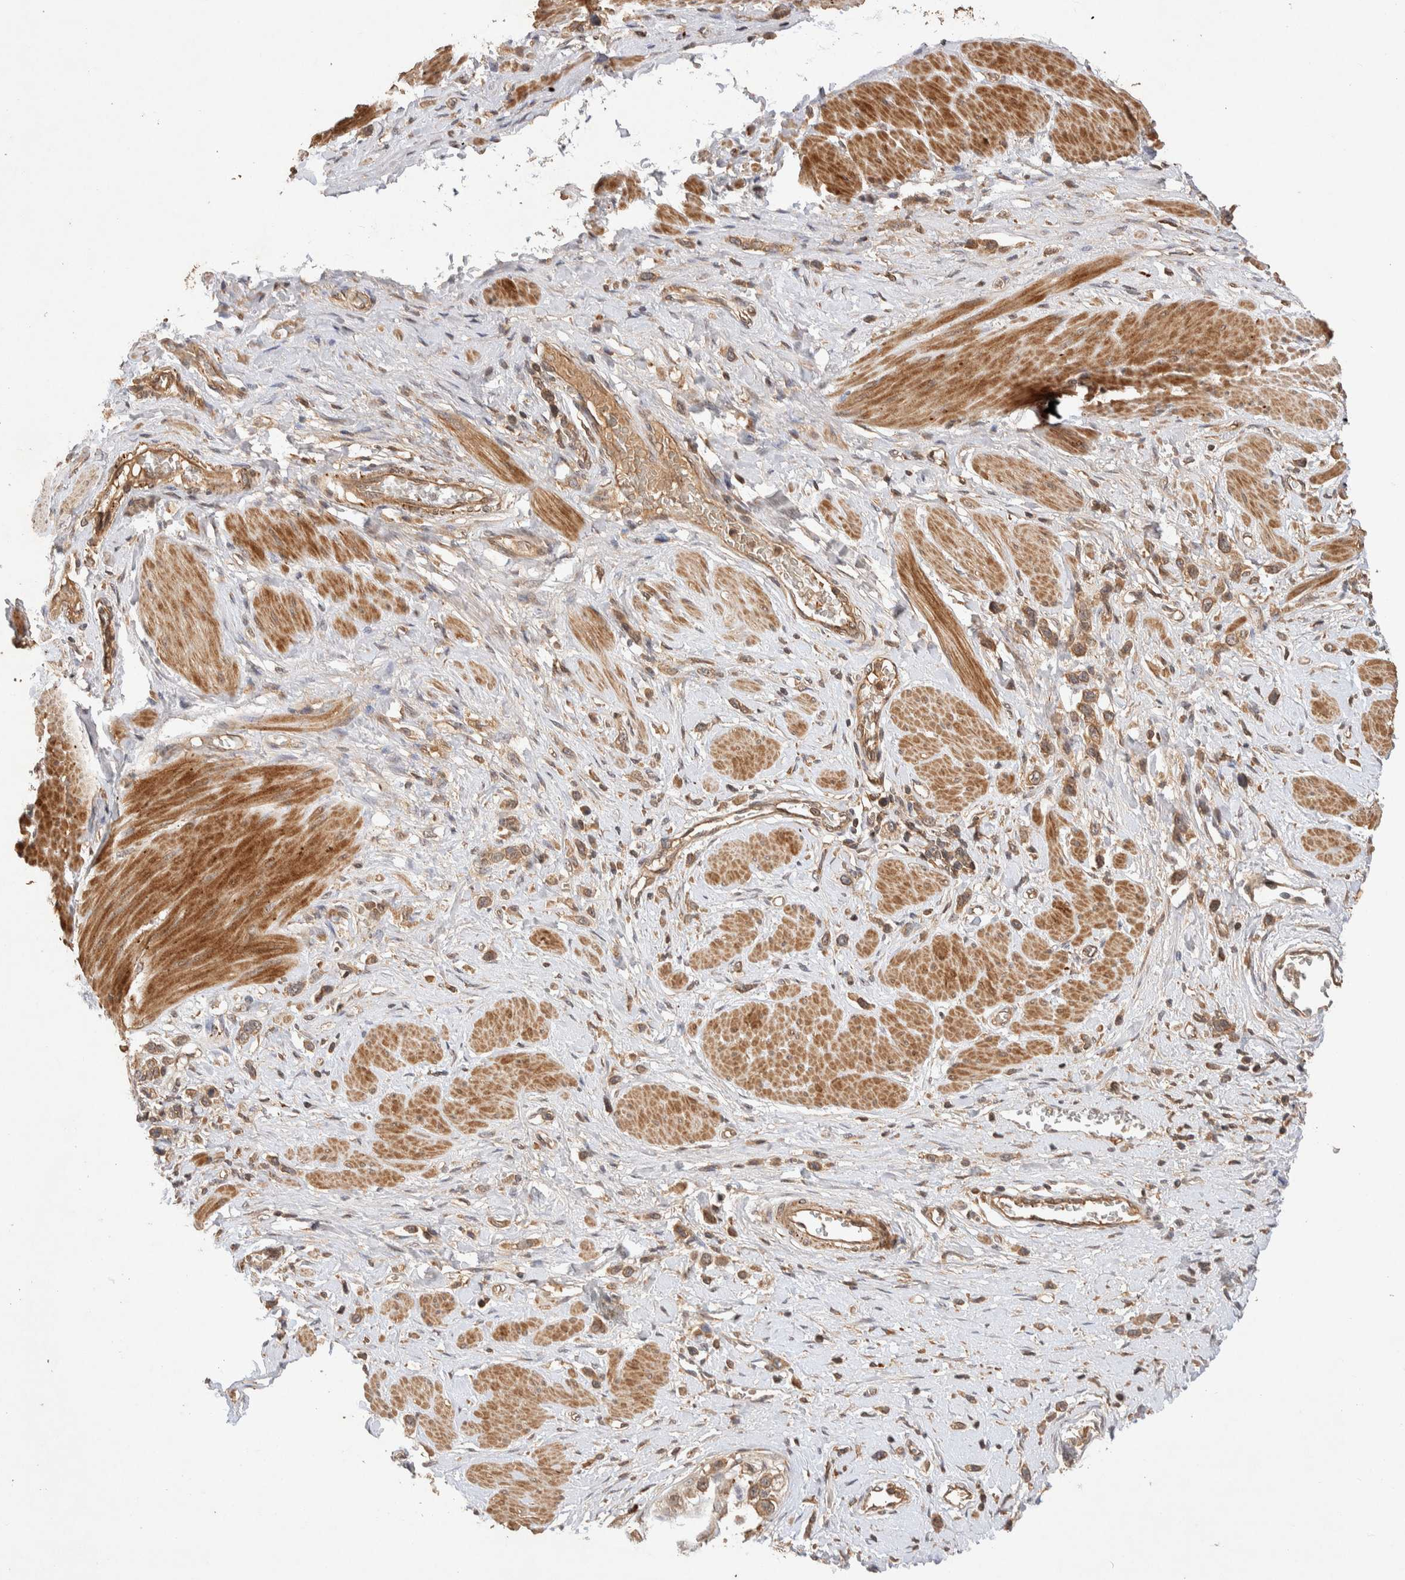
{"staining": {"intensity": "weak", "quantity": ">75%", "location": "cytoplasmic/membranous"}, "tissue": "stomach cancer", "cell_type": "Tumor cells", "image_type": "cancer", "snomed": [{"axis": "morphology", "description": "Adenocarcinoma, NOS"}, {"axis": "topography", "description": "Stomach"}], "caption": "Immunohistochemistry (IHC) of stomach cancer (adenocarcinoma) exhibits low levels of weak cytoplasmic/membranous staining in about >75% of tumor cells. (brown staining indicates protein expression, while blue staining denotes nuclei).", "gene": "NSMAF", "patient": {"sex": "female", "age": 65}}